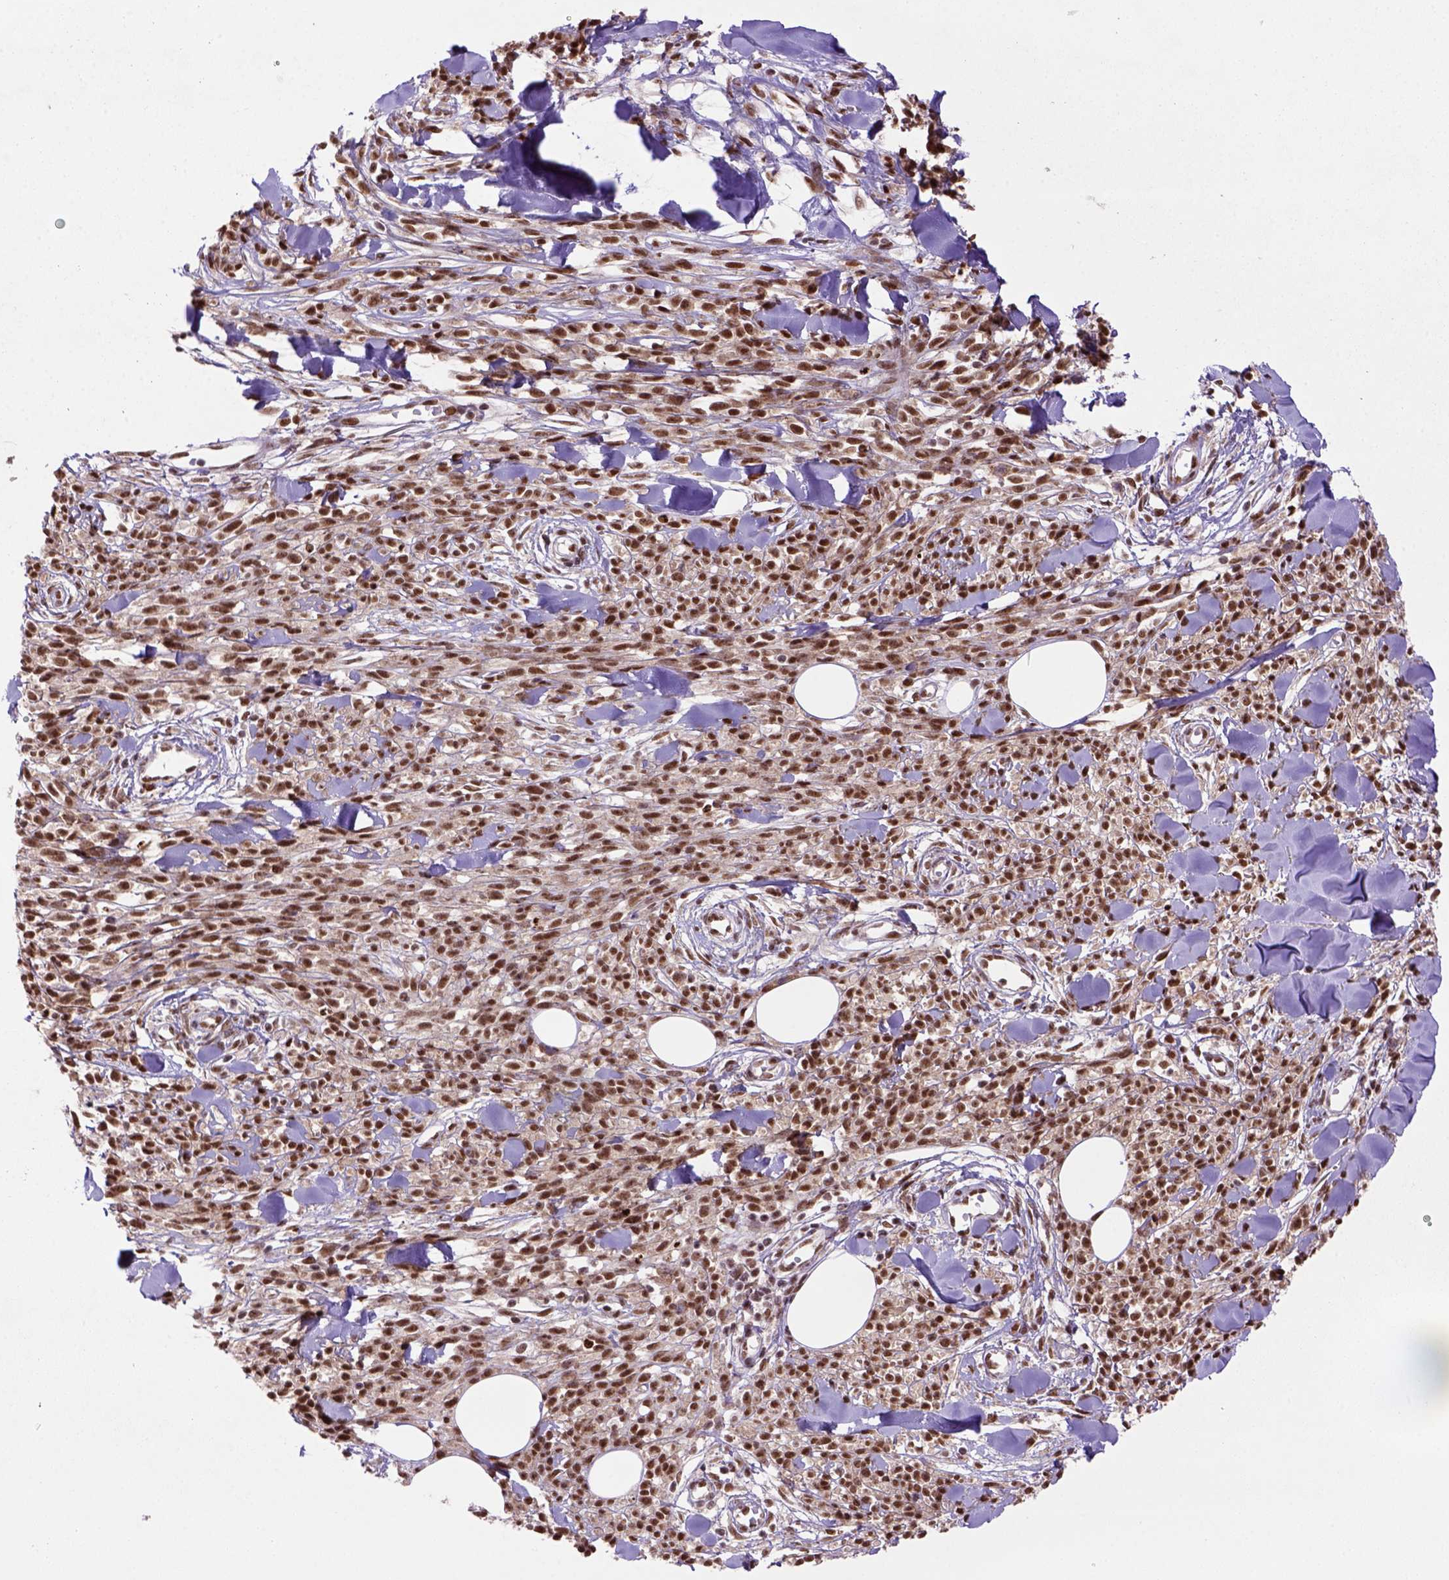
{"staining": {"intensity": "strong", "quantity": ">75%", "location": "nuclear"}, "tissue": "melanoma", "cell_type": "Tumor cells", "image_type": "cancer", "snomed": [{"axis": "morphology", "description": "Malignant melanoma, NOS"}, {"axis": "topography", "description": "Skin"}, {"axis": "topography", "description": "Skin of trunk"}], "caption": "Tumor cells reveal high levels of strong nuclear staining in about >75% of cells in human melanoma.", "gene": "NSMCE2", "patient": {"sex": "male", "age": 74}}